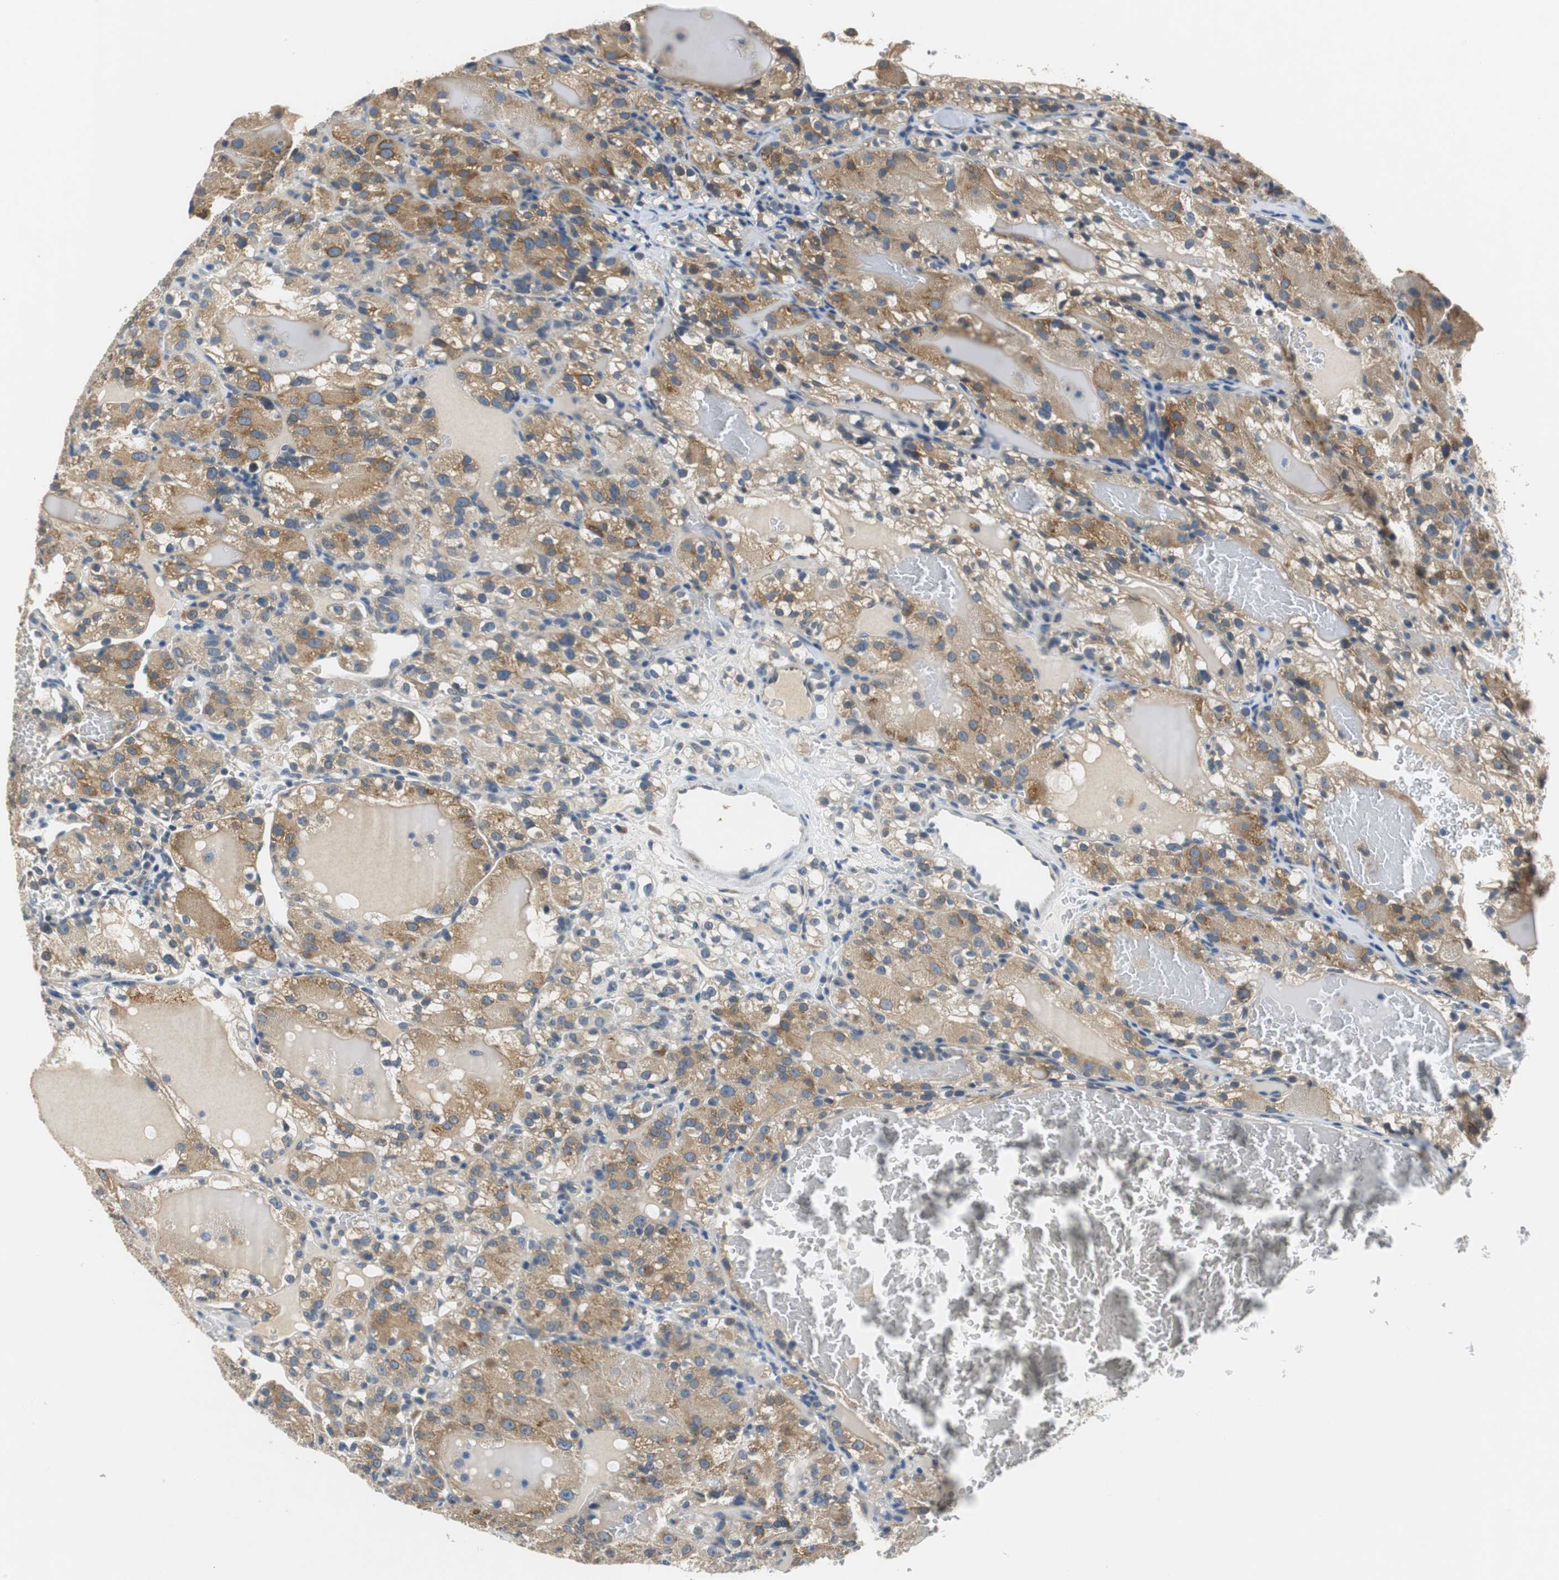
{"staining": {"intensity": "moderate", "quantity": ">75%", "location": "cytoplasmic/membranous"}, "tissue": "renal cancer", "cell_type": "Tumor cells", "image_type": "cancer", "snomed": [{"axis": "morphology", "description": "Normal tissue, NOS"}, {"axis": "morphology", "description": "Adenocarcinoma, NOS"}, {"axis": "topography", "description": "Kidney"}], "caption": "Renal cancer (adenocarcinoma) stained with a brown dye demonstrates moderate cytoplasmic/membranous positive staining in approximately >75% of tumor cells.", "gene": "FADS2", "patient": {"sex": "male", "age": 61}}